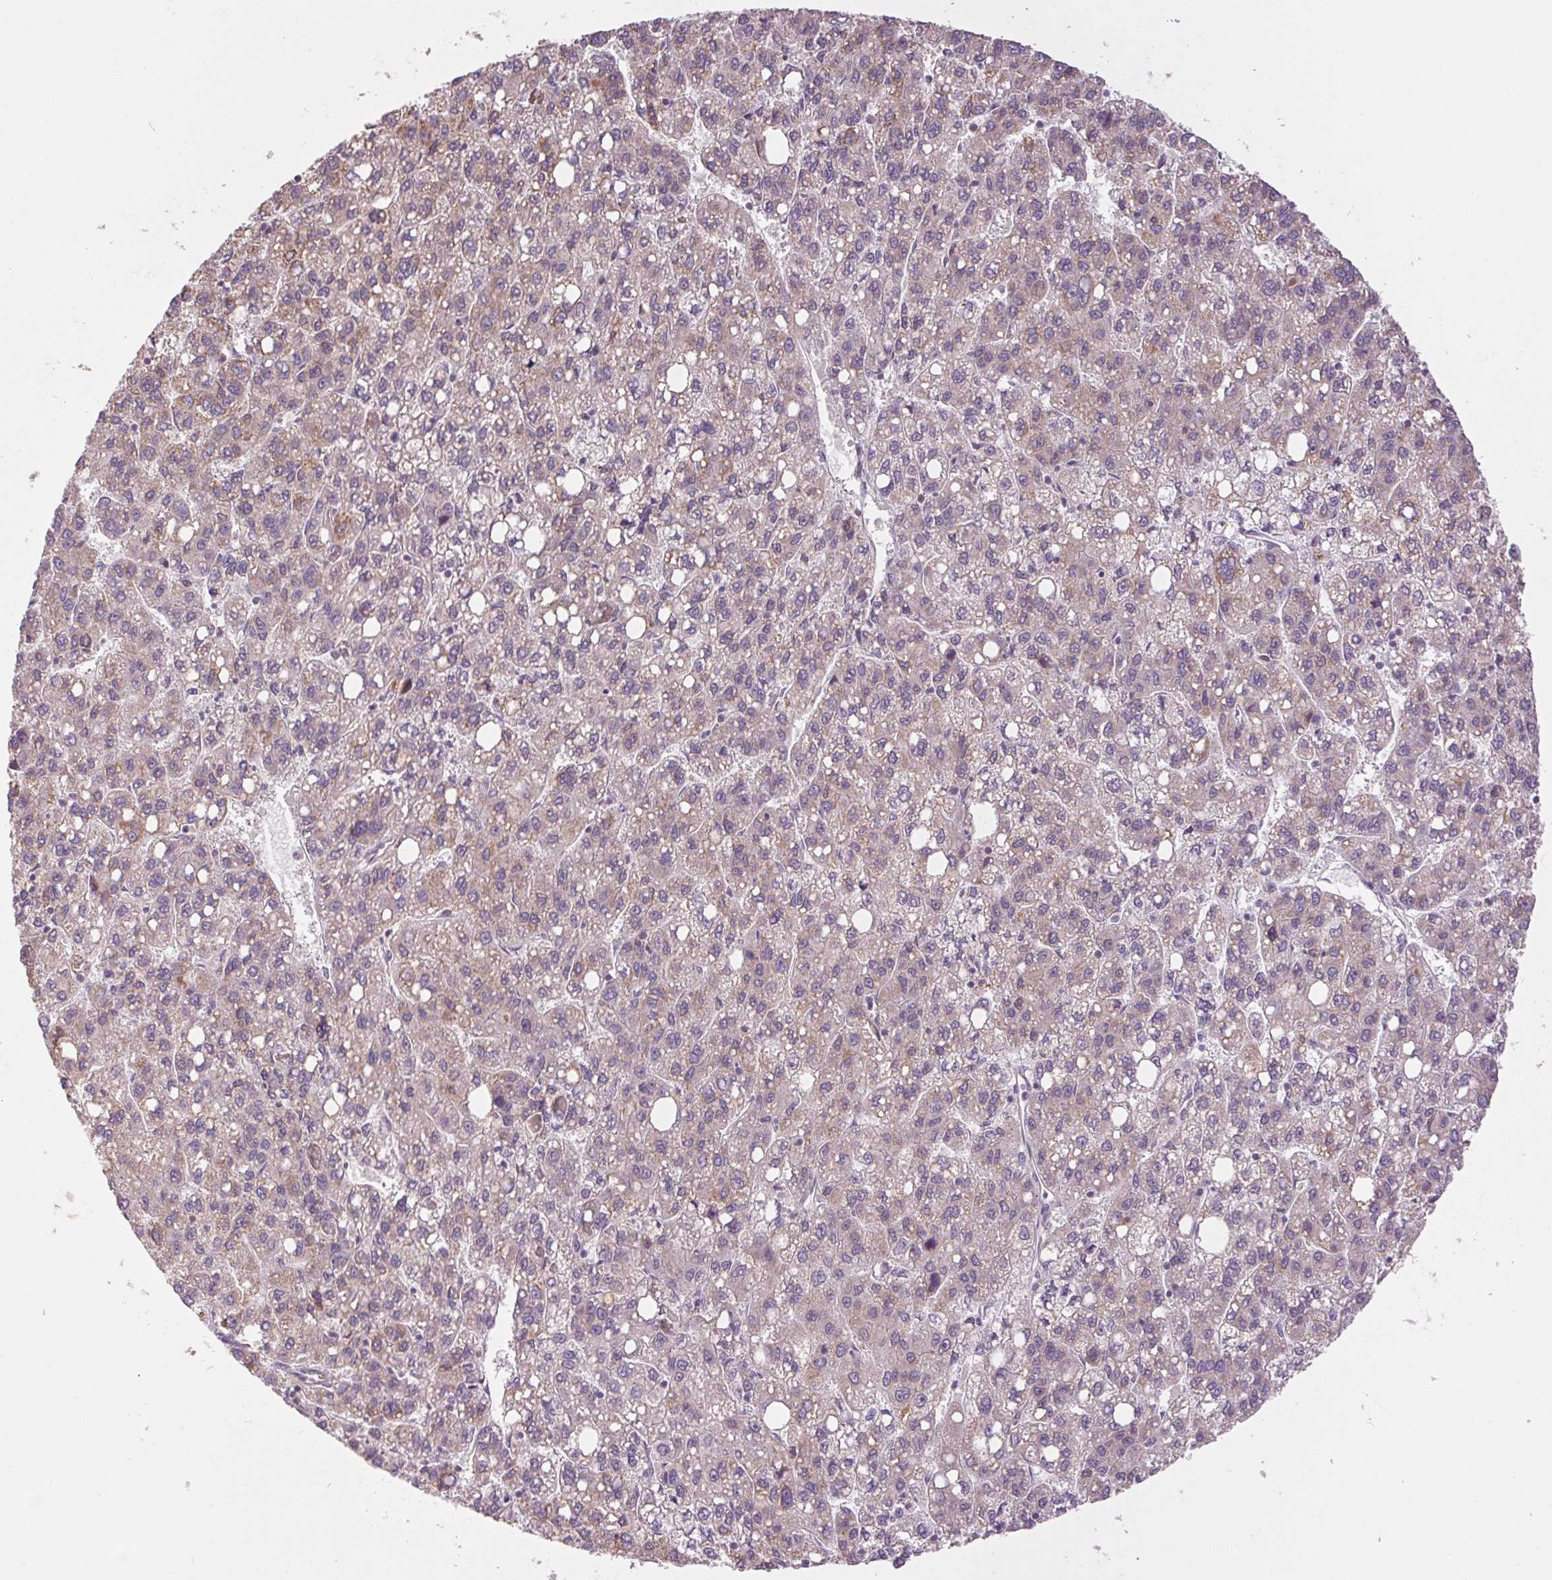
{"staining": {"intensity": "weak", "quantity": "<25%", "location": "cytoplasmic/membranous"}, "tissue": "liver cancer", "cell_type": "Tumor cells", "image_type": "cancer", "snomed": [{"axis": "morphology", "description": "Carcinoma, Hepatocellular, NOS"}, {"axis": "topography", "description": "Liver"}], "caption": "The image demonstrates no staining of tumor cells in hepatocellular carcinoma (liver).", "gene": "MAP3K5", "patient": {"sex": "female", "age": 82}}